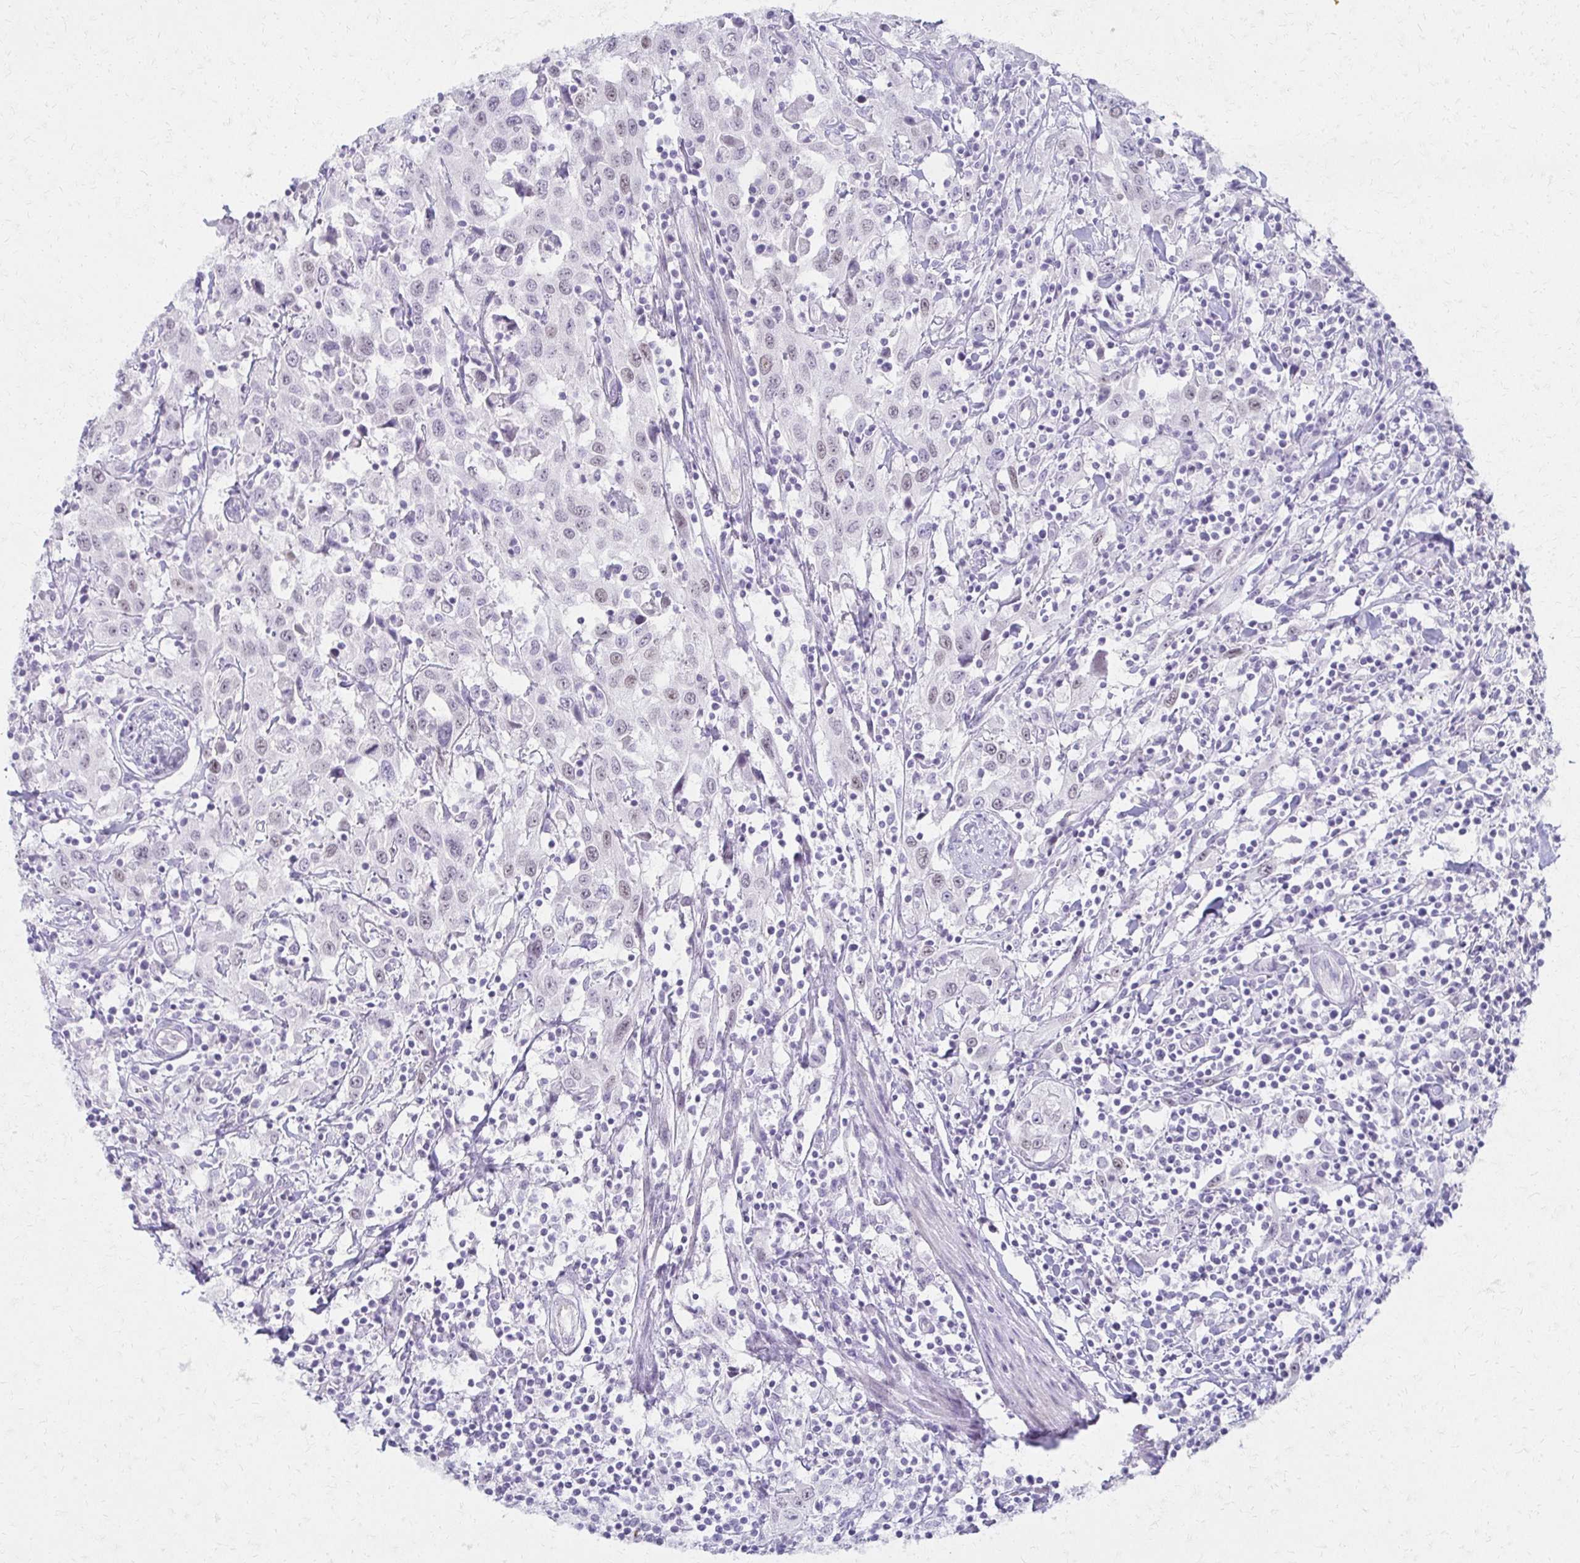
{"staining": {"intensity": "weak", "quantity": "<25%", "location": "nuclear"}, "tissue": "urothelial cancer", "cell_type": "Tumor cells", "image_type": "cancer", "snomed": [{"axis": "morphology", "description": "Urothelial carcinoma, High grade"}, {"axis": "topography", "description": "Urinary bladder"}], "caption": "High-grade urothelial carcinoma was stained to show a protein in brown. There is no significant expression in tumor cells.", "gene": "MORC4", "patient": {"sex": "male", "age": 61}}